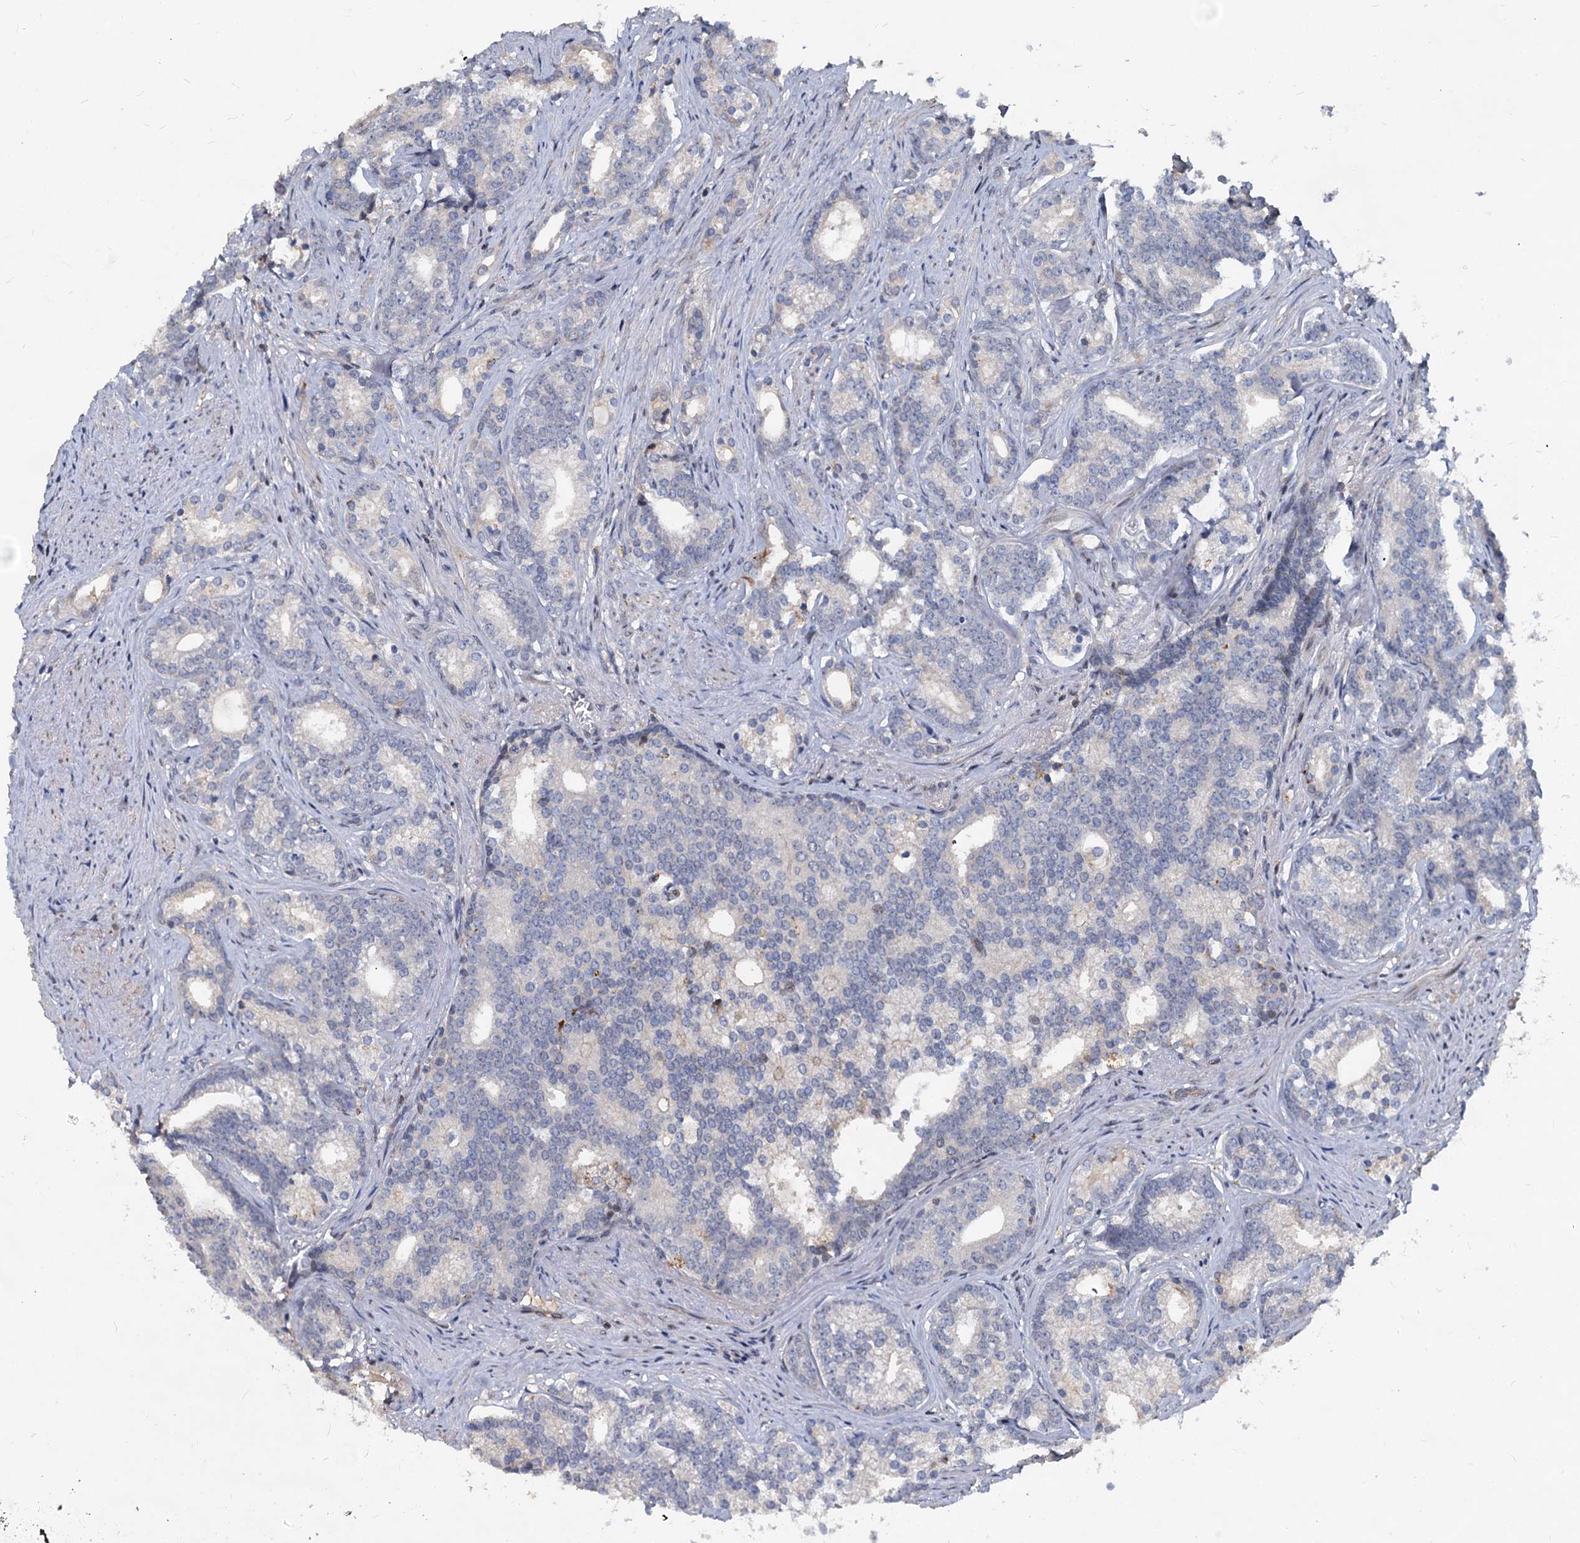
{"staining": {"intensity": "negative", "quantity": "none", "location": "none"}, "tissue": "prostate cancer", "cell_type": "Tumor cells", "image_type": "cancer", "snomed": [{"axis": "morphology", "description": "Adenocarcinoma, Low grade"}, {"axis": "topography", "description": "Prostate"}], "caption": "DAB immunohistochemical staining of human prostate cancer reveals no significant expression in tumor cells.", "gene": "ATG101", "patient": {"sex": "male", "age": 71}}